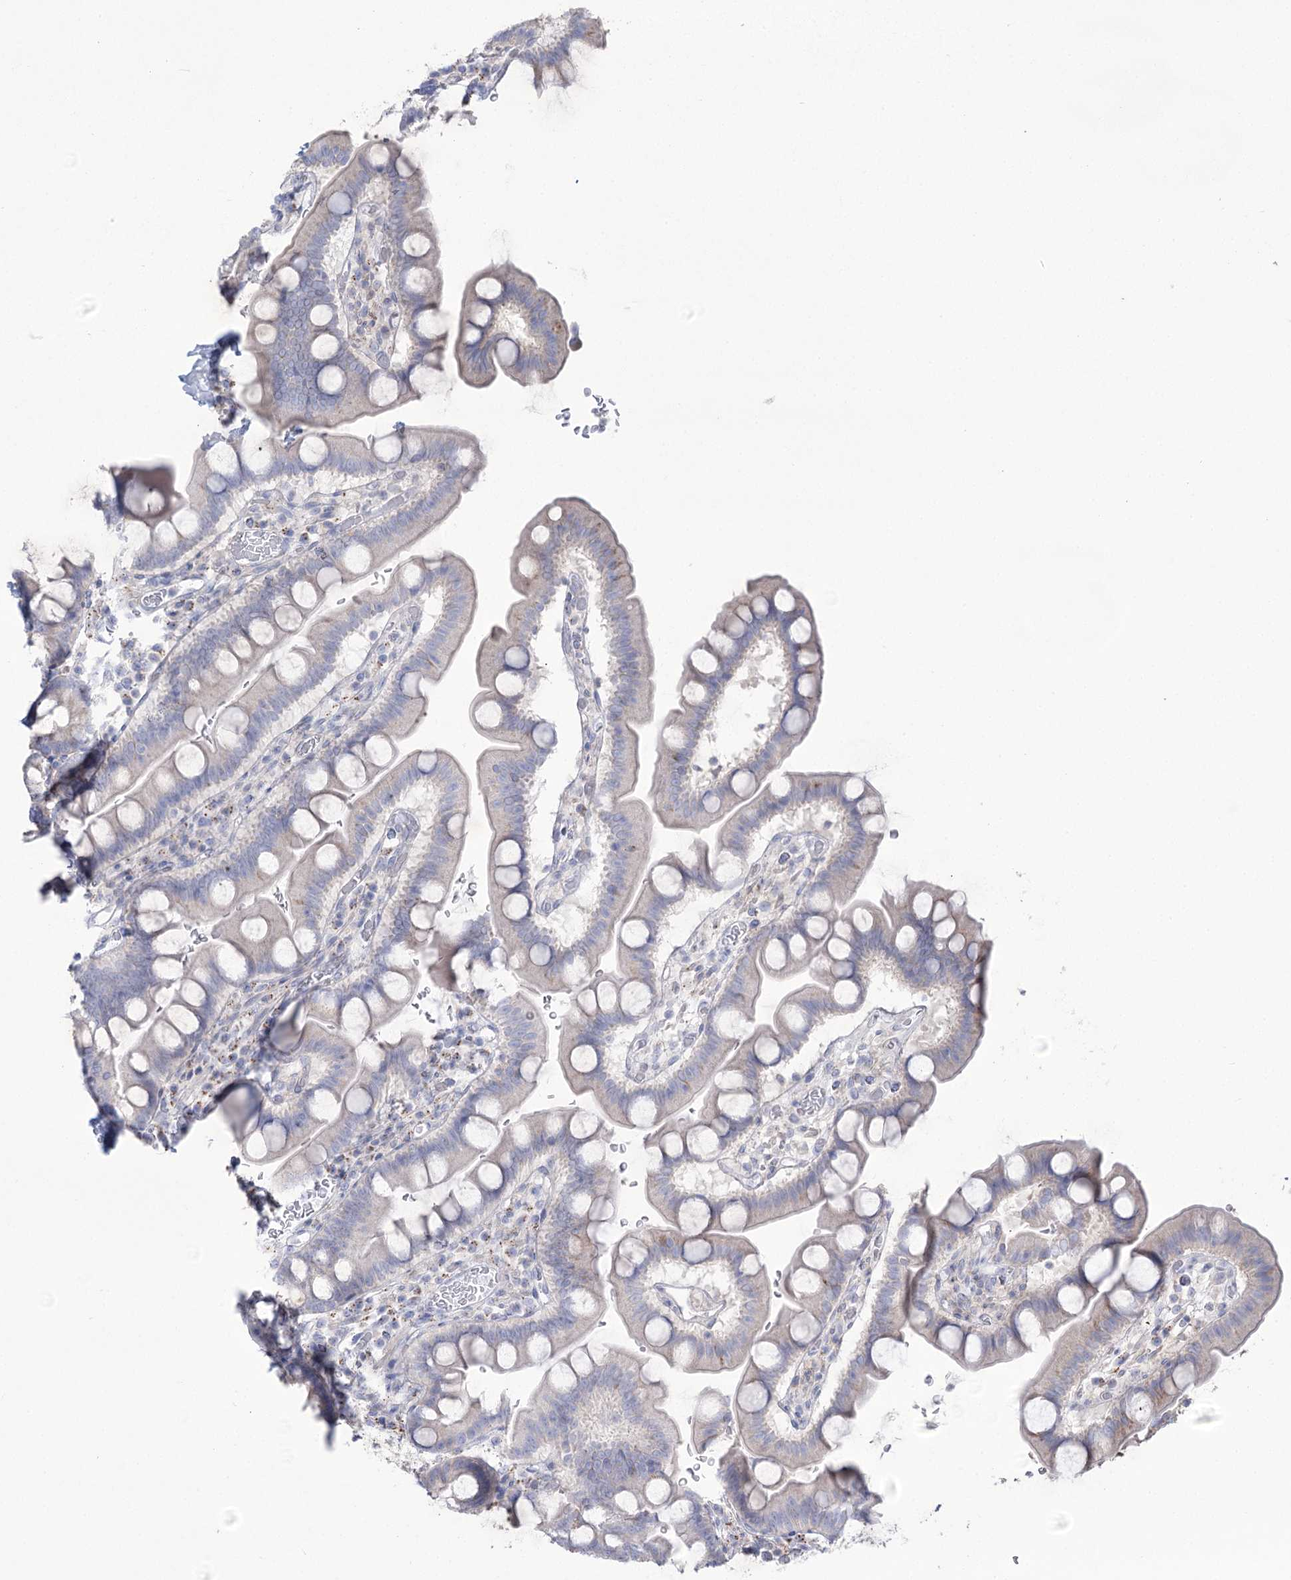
{"staining": {"intensity": "negative", "quantity": "none", "location": "none"}, "tissue": "small intestine", "cell_type": "Glandular cells", "image_type": "normal", "snomed": [{"axis": "morphology", "description": "Normal tissue, NOS"}, {"axis": "topography", "description": "Stomach, upper"}, {"axis": "topography", "description": "Stomach, lower"}, {"axis": "topography", "description": "Small intestine"}], "caption": "The immunohistochemistry (IHC) image has no significant staining in glandular cells of small intestine. (Immunohistochemistry (ihc), brightfield microscopy, high magnification).", "gene": "FAM216A", "patient": {"sex": "male", "age": 68}}